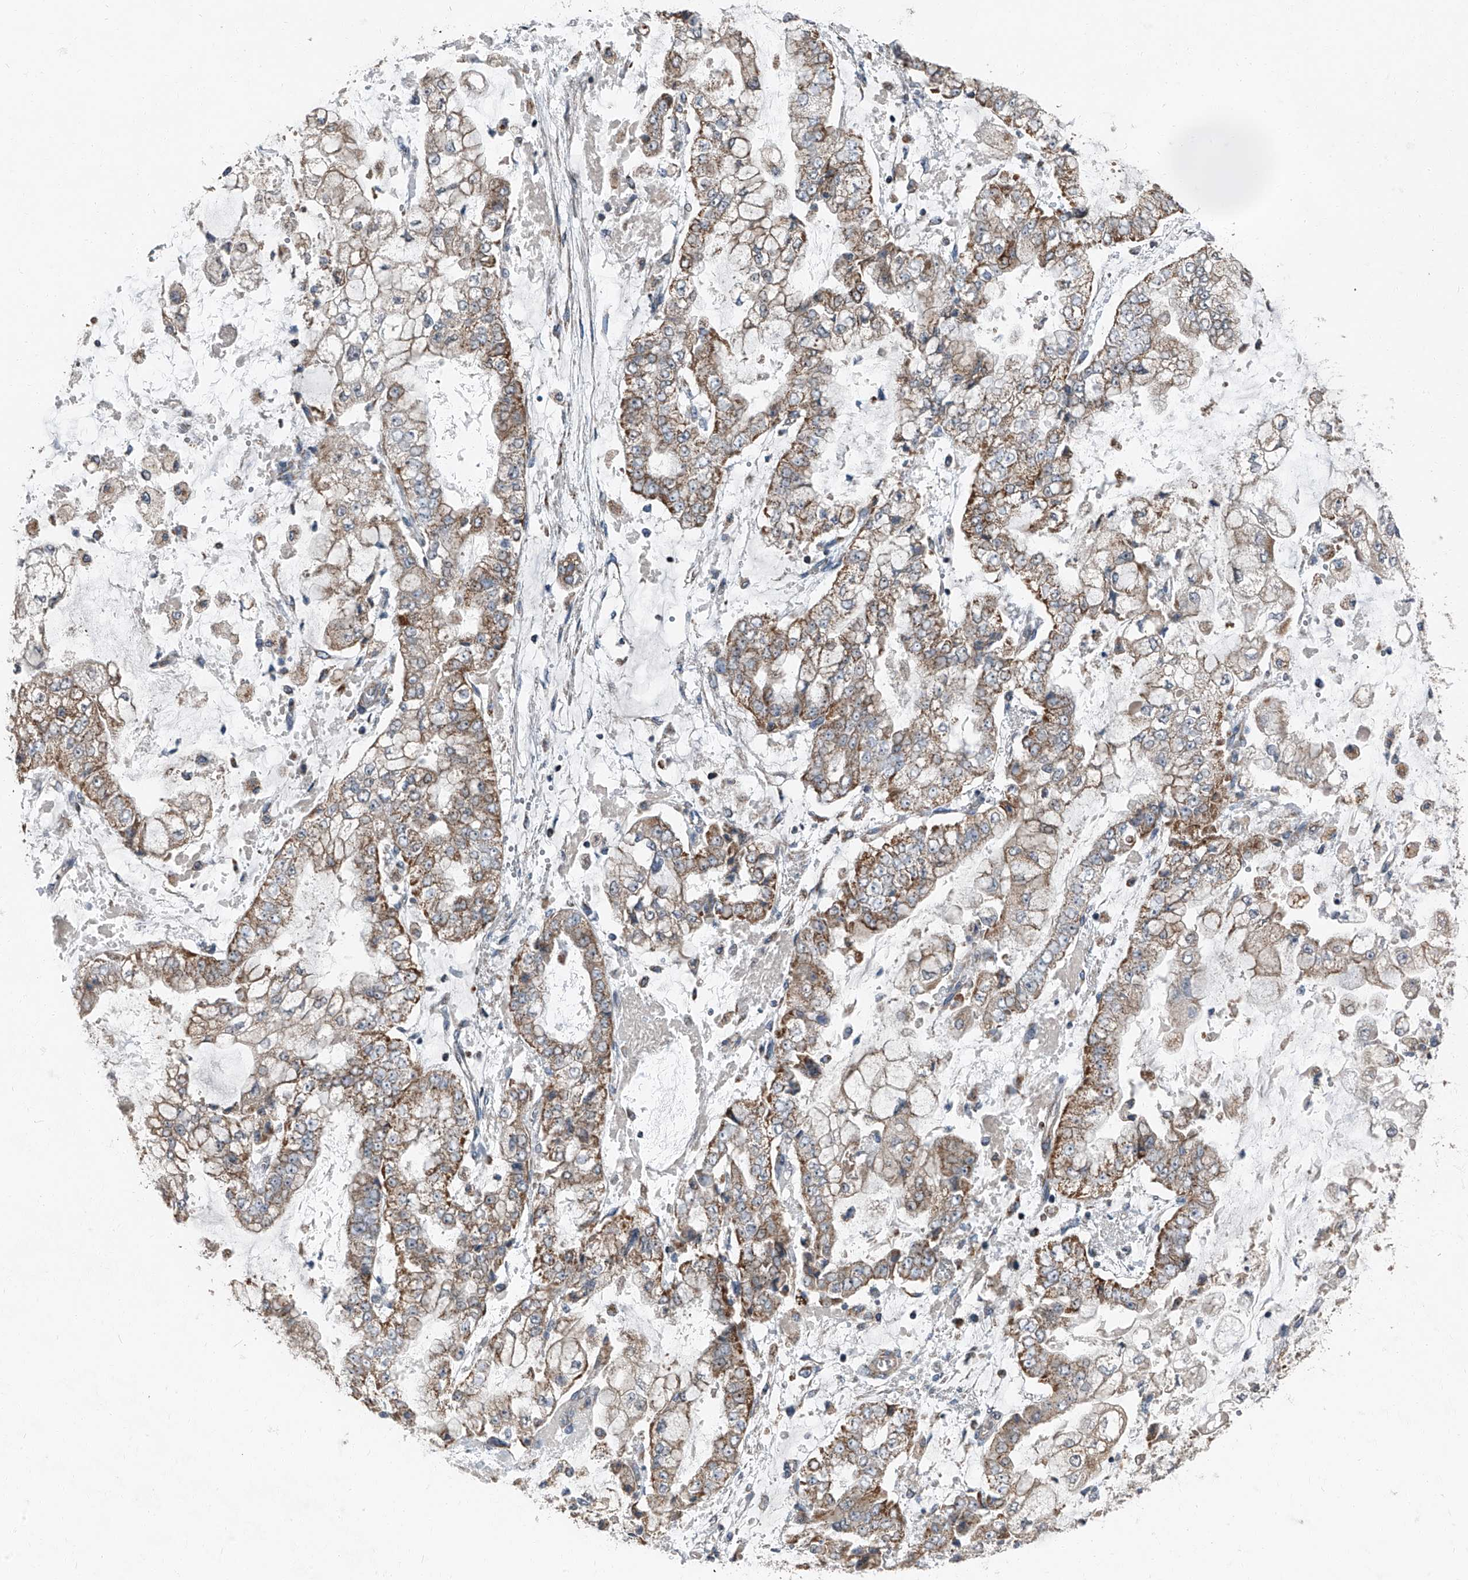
{"staining": {"intensity": "moderate", "quantity": ">75%", "location": "cytoplasmic/membranous"}, "tissue": "stomach cancer", "cell_type": "Tumor cells", "image_type": "cancer", "snomed": [{"axis": "morphology", "description": "Adenocarcinoma, NOS"}, {"axis": "topography", "description": "Stomach"}], "caption": "Stomach cancer tissue demonstrates moderate cytoplasmic/membranous positivity in approximately >75% of tumor cells, visualized by immunohistochemistry.", "gene": "CHRNA7", "patient": {"sex": "male", "age": 76}}